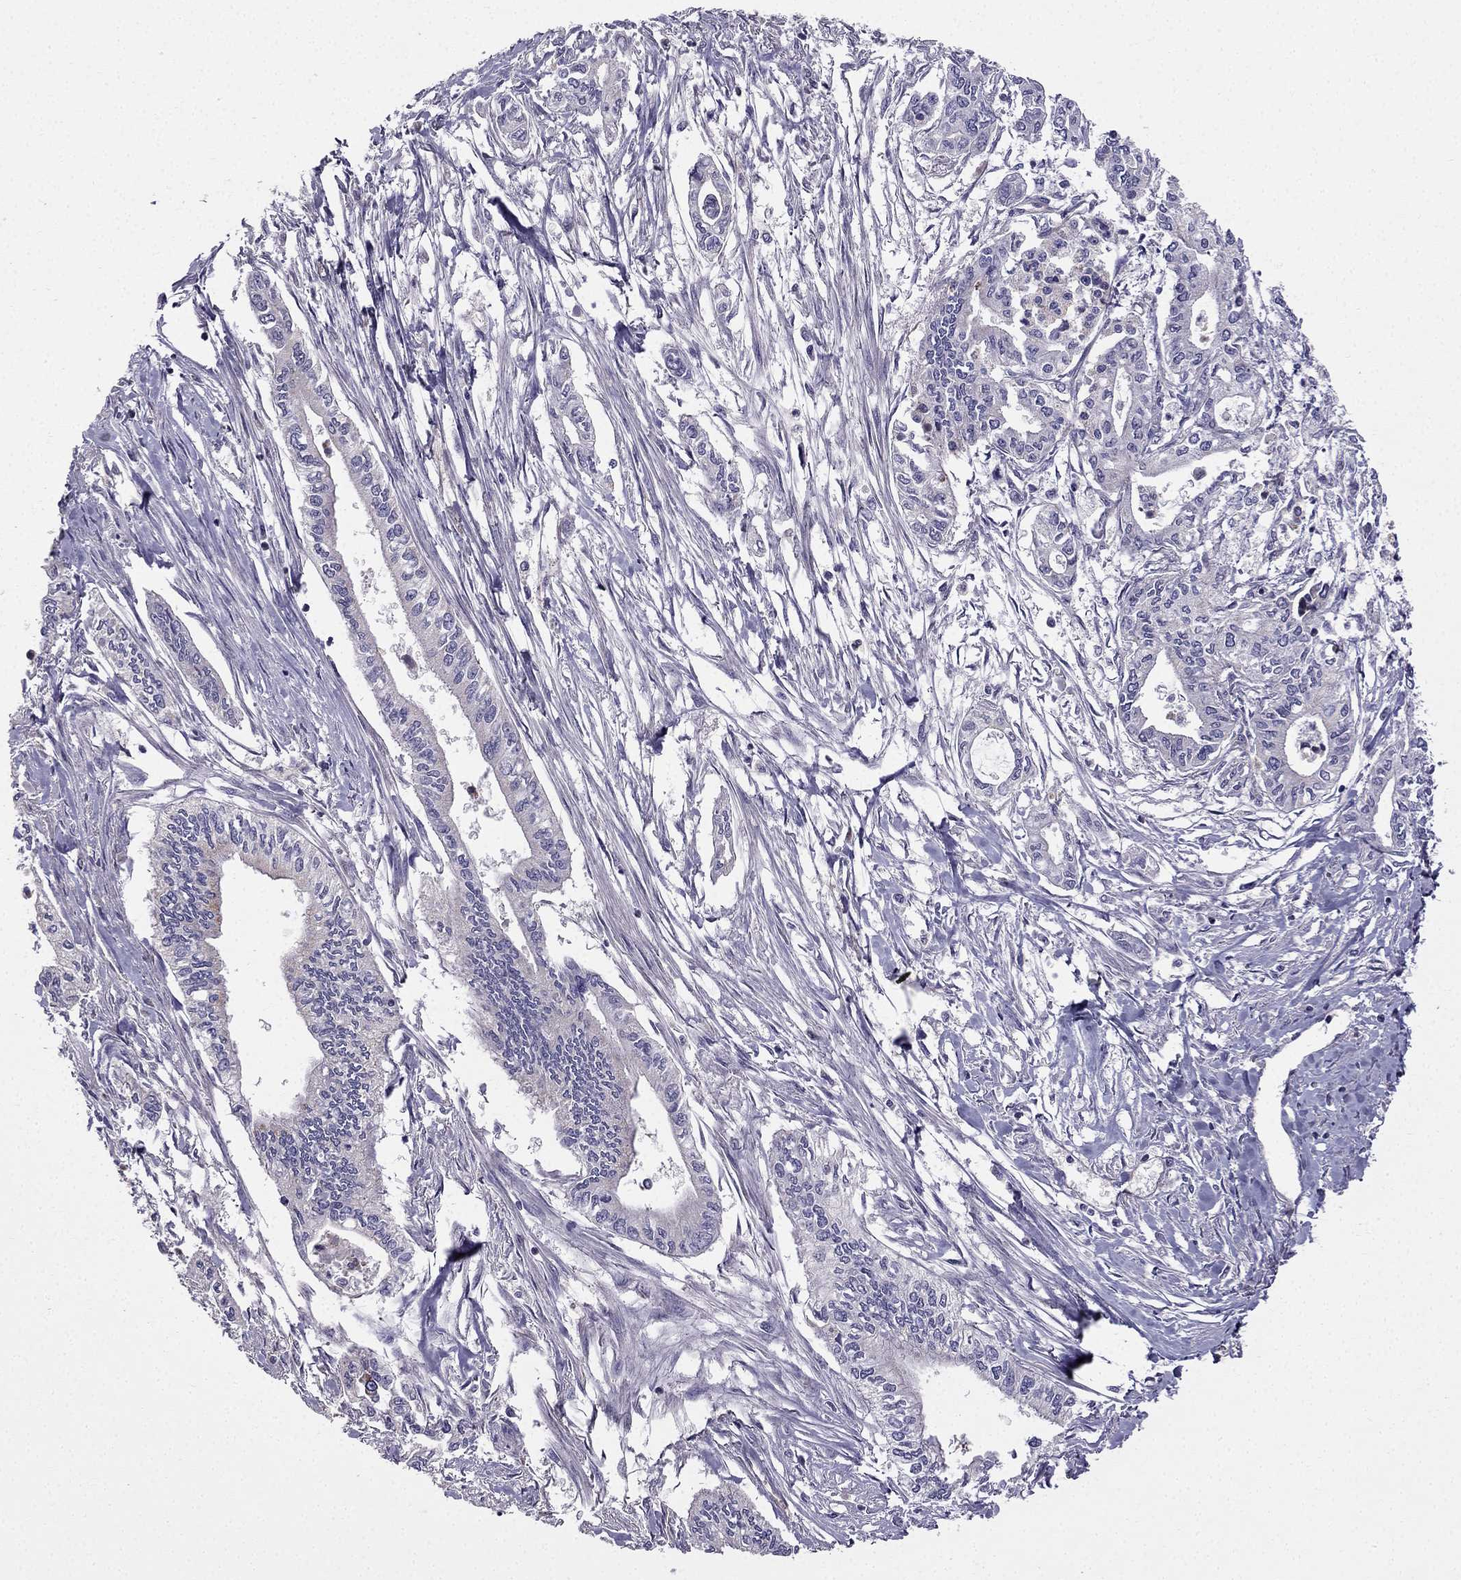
{"staining": {"intensity": "negative", "quantity": "none", "location": "none"}, "tissue": "pancreatic cancer", "cell_type": "Tumor cells", "image_type": "cancer", "snomed": [{"axis": "morphology", "description": "Adenocarcinoma, NOS"}, {"axis": "topography", "description": "Pancreas"}], "caption": "Immunohistochemistry (IHC) histopathology image of neoplastic tissue: human pancreatic adenocarcinoma stained with DAB reveals no significant protein staining in tumor cells. (Immunohistochemistry (IHC), brightfield microscopy, high magnification).", "gene": "SLC6A2", "patient": {"sex": "male", "age": 60}}